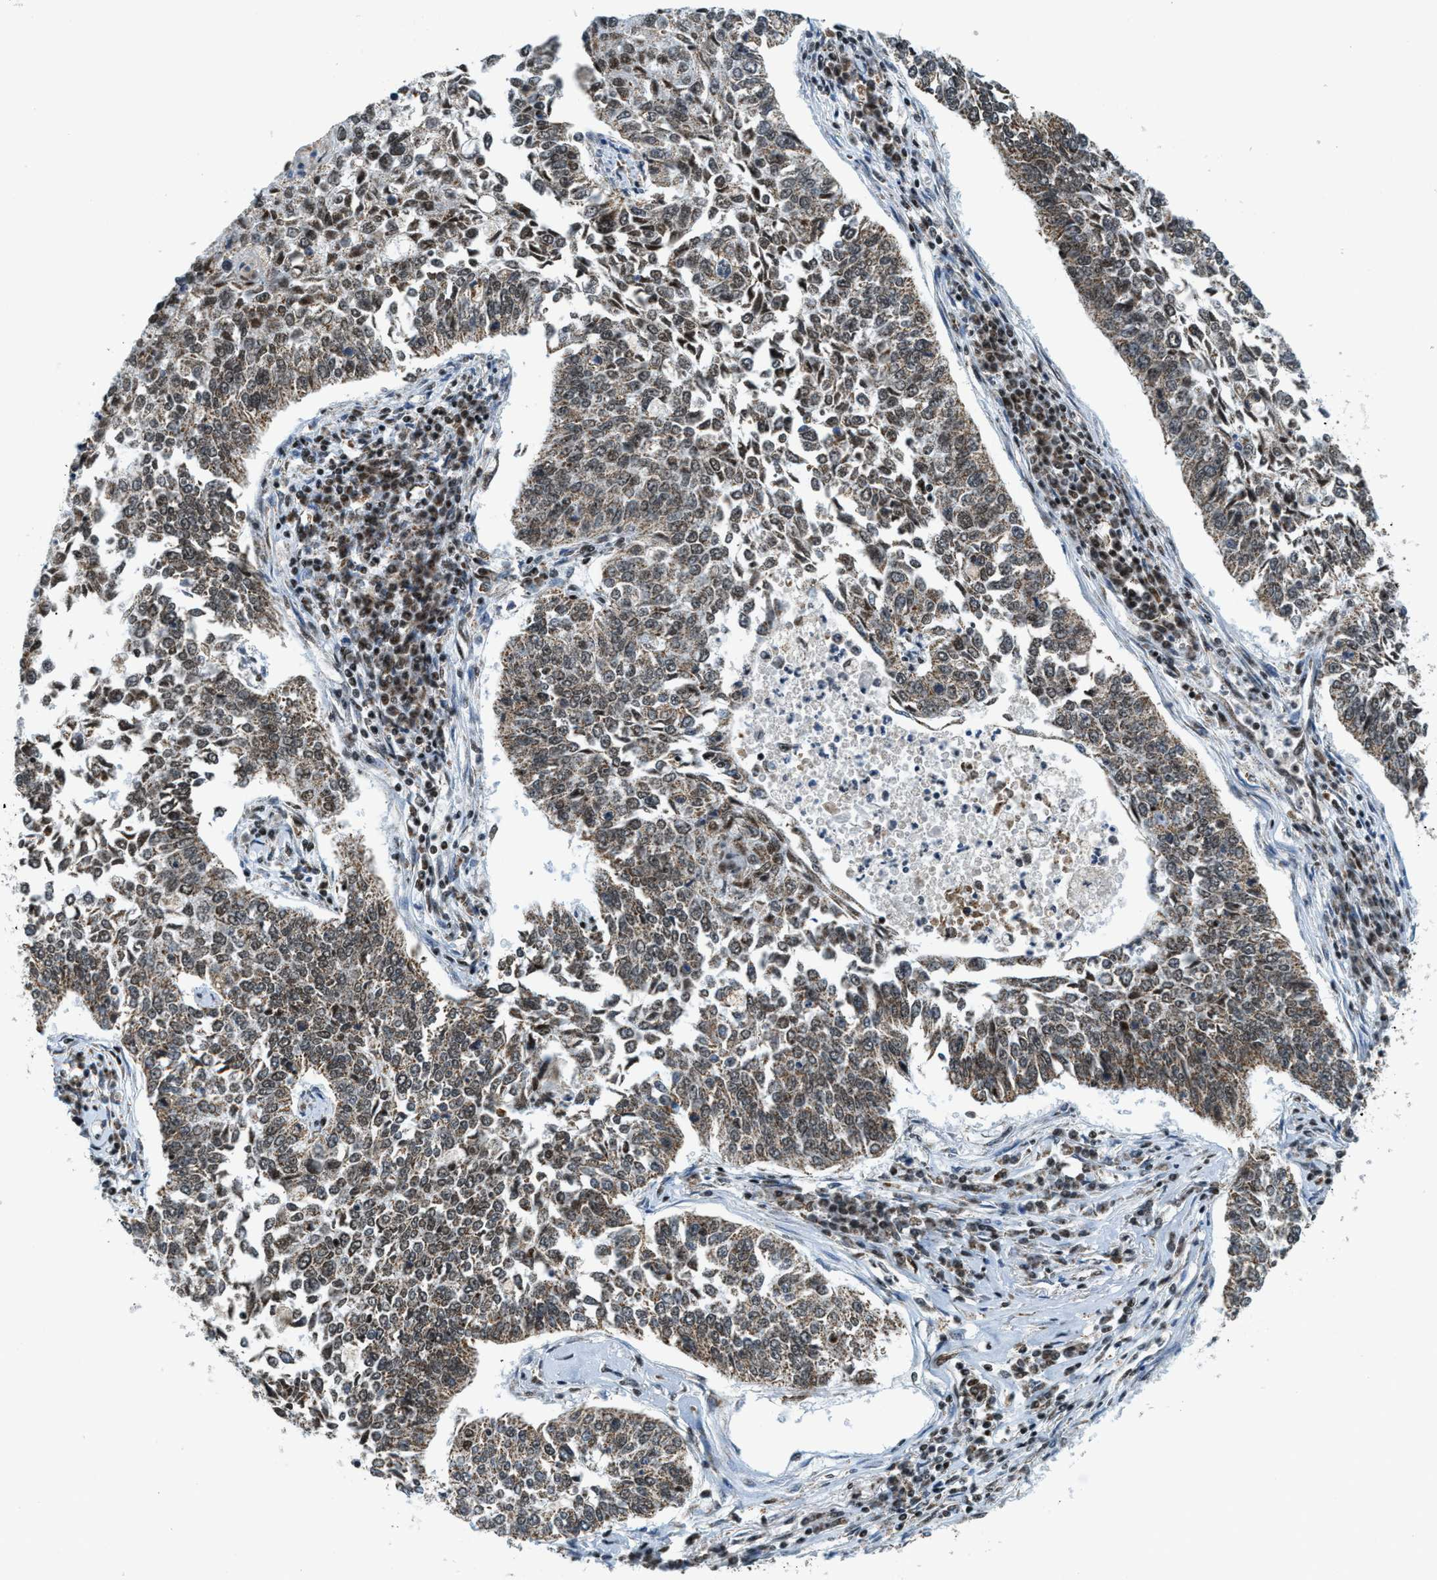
{"staining": {"intensity": "moderate", "quantity": ">75%", "location": "cytoplasmic/membranous,nuclear"}, "tissue": "lung cancer", "cell_type": "Tumor cells", "image_type": "cancer", "snomed": [{"axis": "morphology", "description": "Normal tissue, NOS"}, {"axis": "morphology", "description": "Squamous cell carcinoma, NOS"}, {"axis": "topography", "description": "Cartilage tissue"}, {"axis": "topography", "description": "Bronchus"}, {"axis": "topography", "description": "Lung"}], "caption": "A micrograph of lung cancer (squamous cell carcinoma) stained for a protein exhibits moderate cytoplasmic/membranous and nuclear brown staining in tumor cells.", "gene": "GABPB1", "patient": {"sex": "female", "age": 49}}